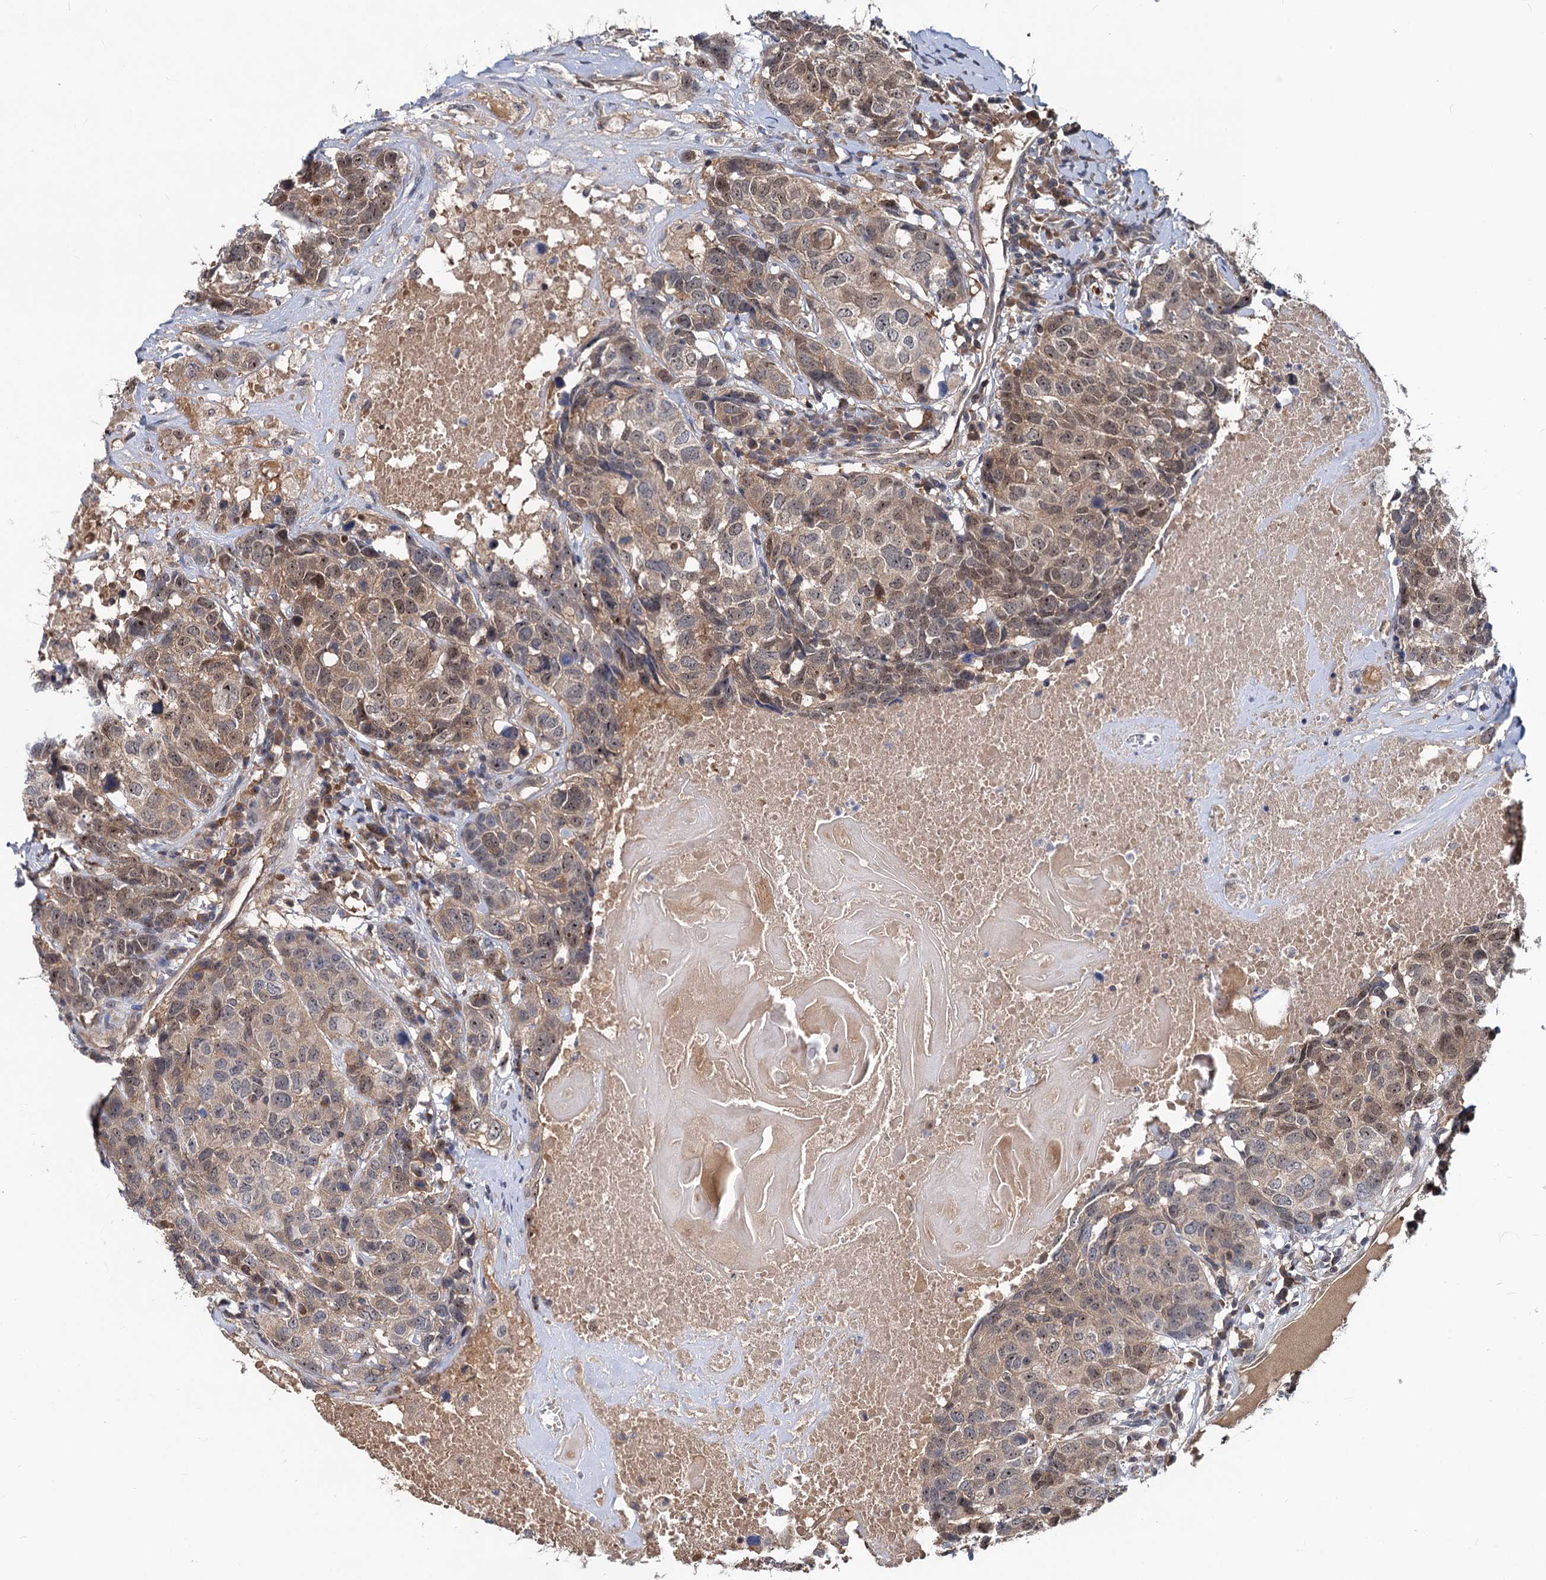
{"staining": {"intensity": "weak", "quantity": ">75%", "location": "cytoplasmic/membranous,nuclear"}, "tissue": "head and neck cancer", "cell_type": "Tumor cells", "image_type": "cancer", "snomed": [{"axis": "morphology", "description": "Squamous cell carcinoma, NOS"}, {"axis": "topography", "description": "Head-Neck"}], "caption": "Protein expression analysis of human squamous cell carcinoma (head and neck) reveals weak cytoplasmic/membranous and nuclear expression in about >75% of tumor cells.", "gene": "SNX15", "patient": {"sex": "male", "age": 66}}